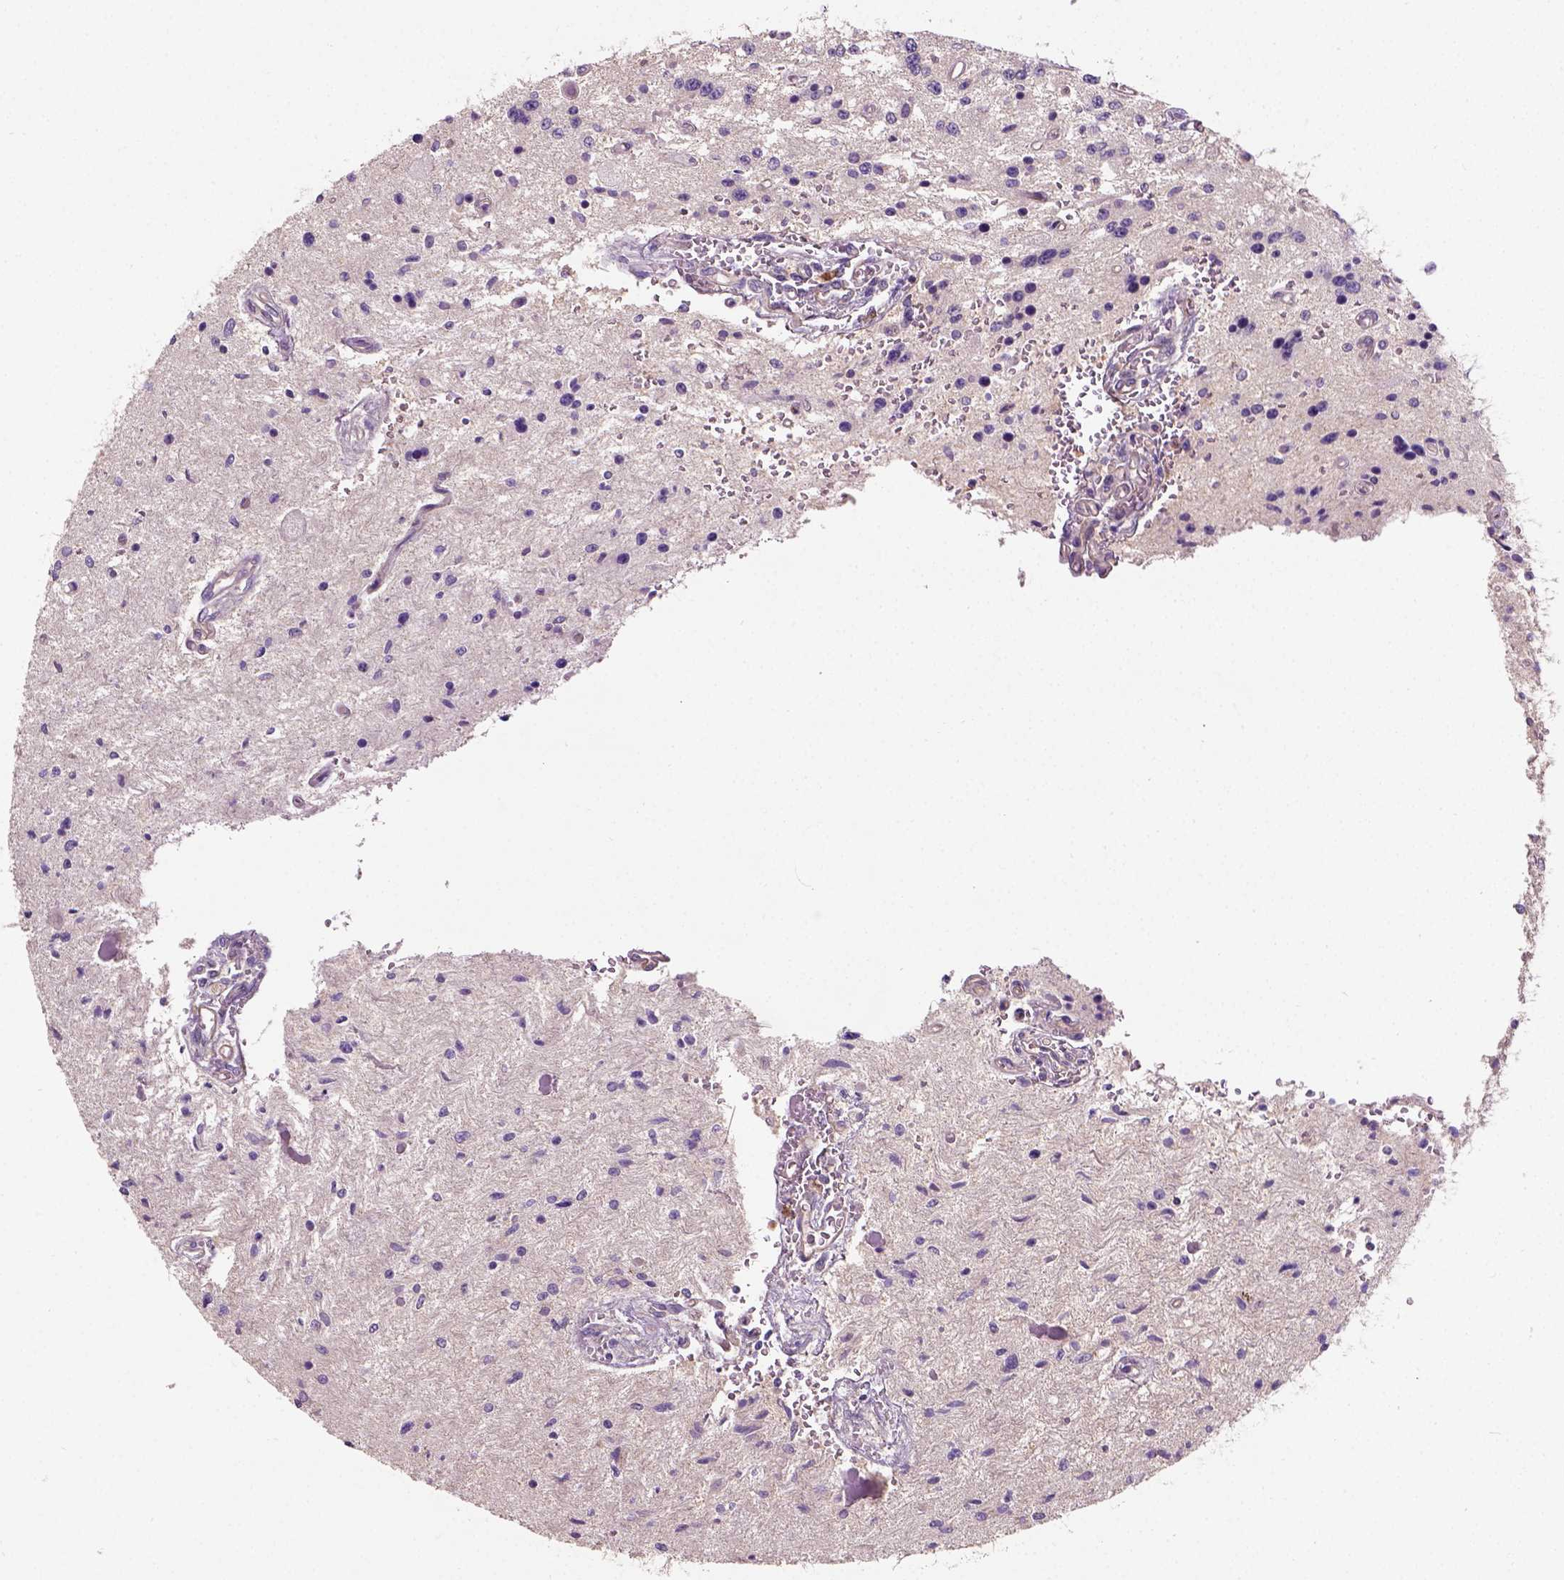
{"staining": {"intensity": "weak", "quantity": "25%-75%", "location": "cytoplasmic/membranous"}, "tissue": "glioma", "cell_type": "Tumor cells", "image_type": "cancer", "snomed": [{"axis": "morphology", "description": "Glioma, malignant, Low grade"}, {"axis": "topography", "description": "Cerebellum"}], "caption": "Immunohistochemical staining of glioma demonstrates low levels of weak cytoplasmic/membranous staining in approximately 25%-75% of tumor cells.", "gene": "CRACR2A", "patient": {"sex": "female", "age": 14}}